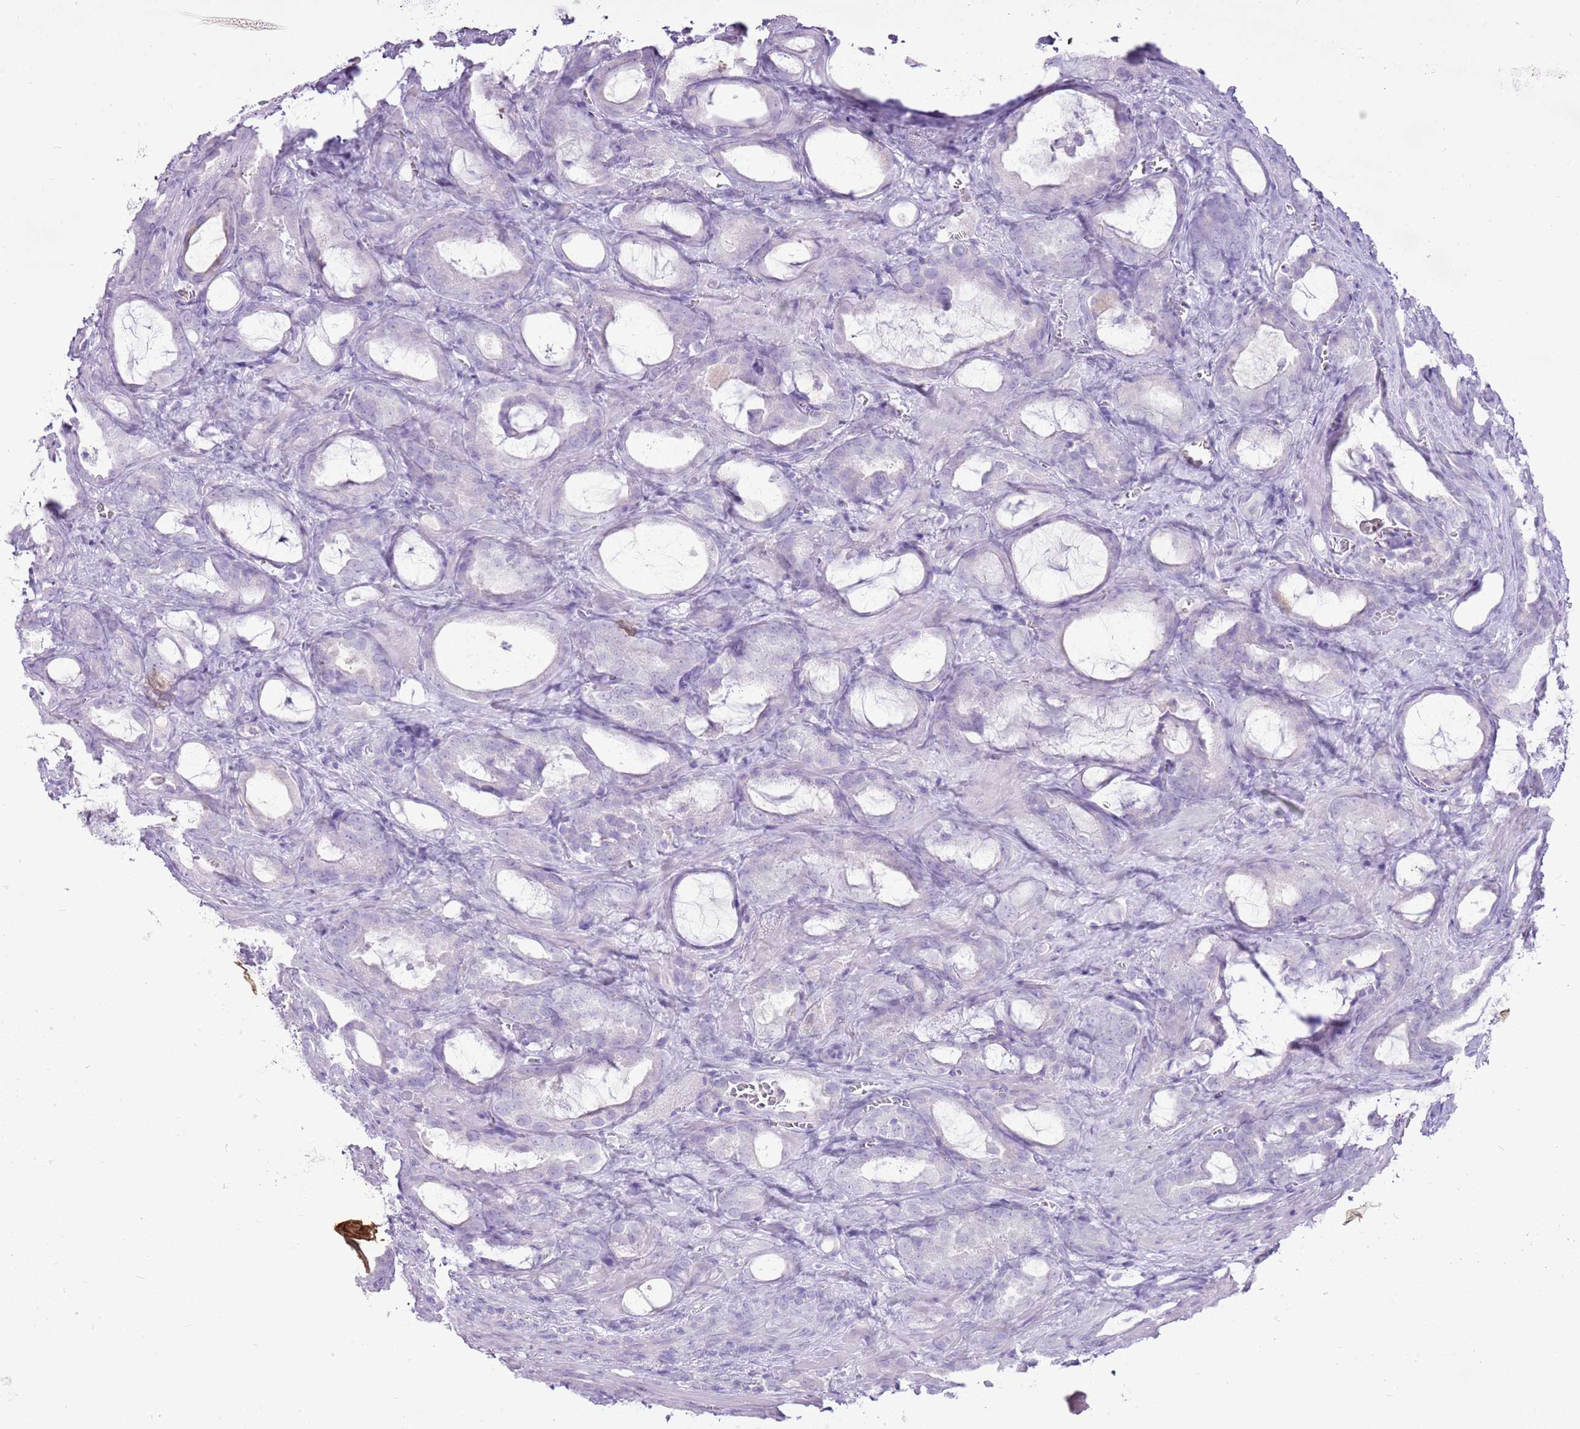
{"staining": {"intensity": "negative", "quantity": "none", "location": "none"}, "tissue": "prostate cancer", "cell_type": "Tumor cells", "image_type": "cancer", "snomed": [{"axis": "morphology", "description": "Adenocarcinoma, High grade"}, {"axis": "topography", "description": "Prostate"}], "caption": "Tumor cells show no significant protein positivity in high-grade adenocarcinoma (prostate).", "gene": "CNFN", "patient": {"sex": "male", "age": 72}}